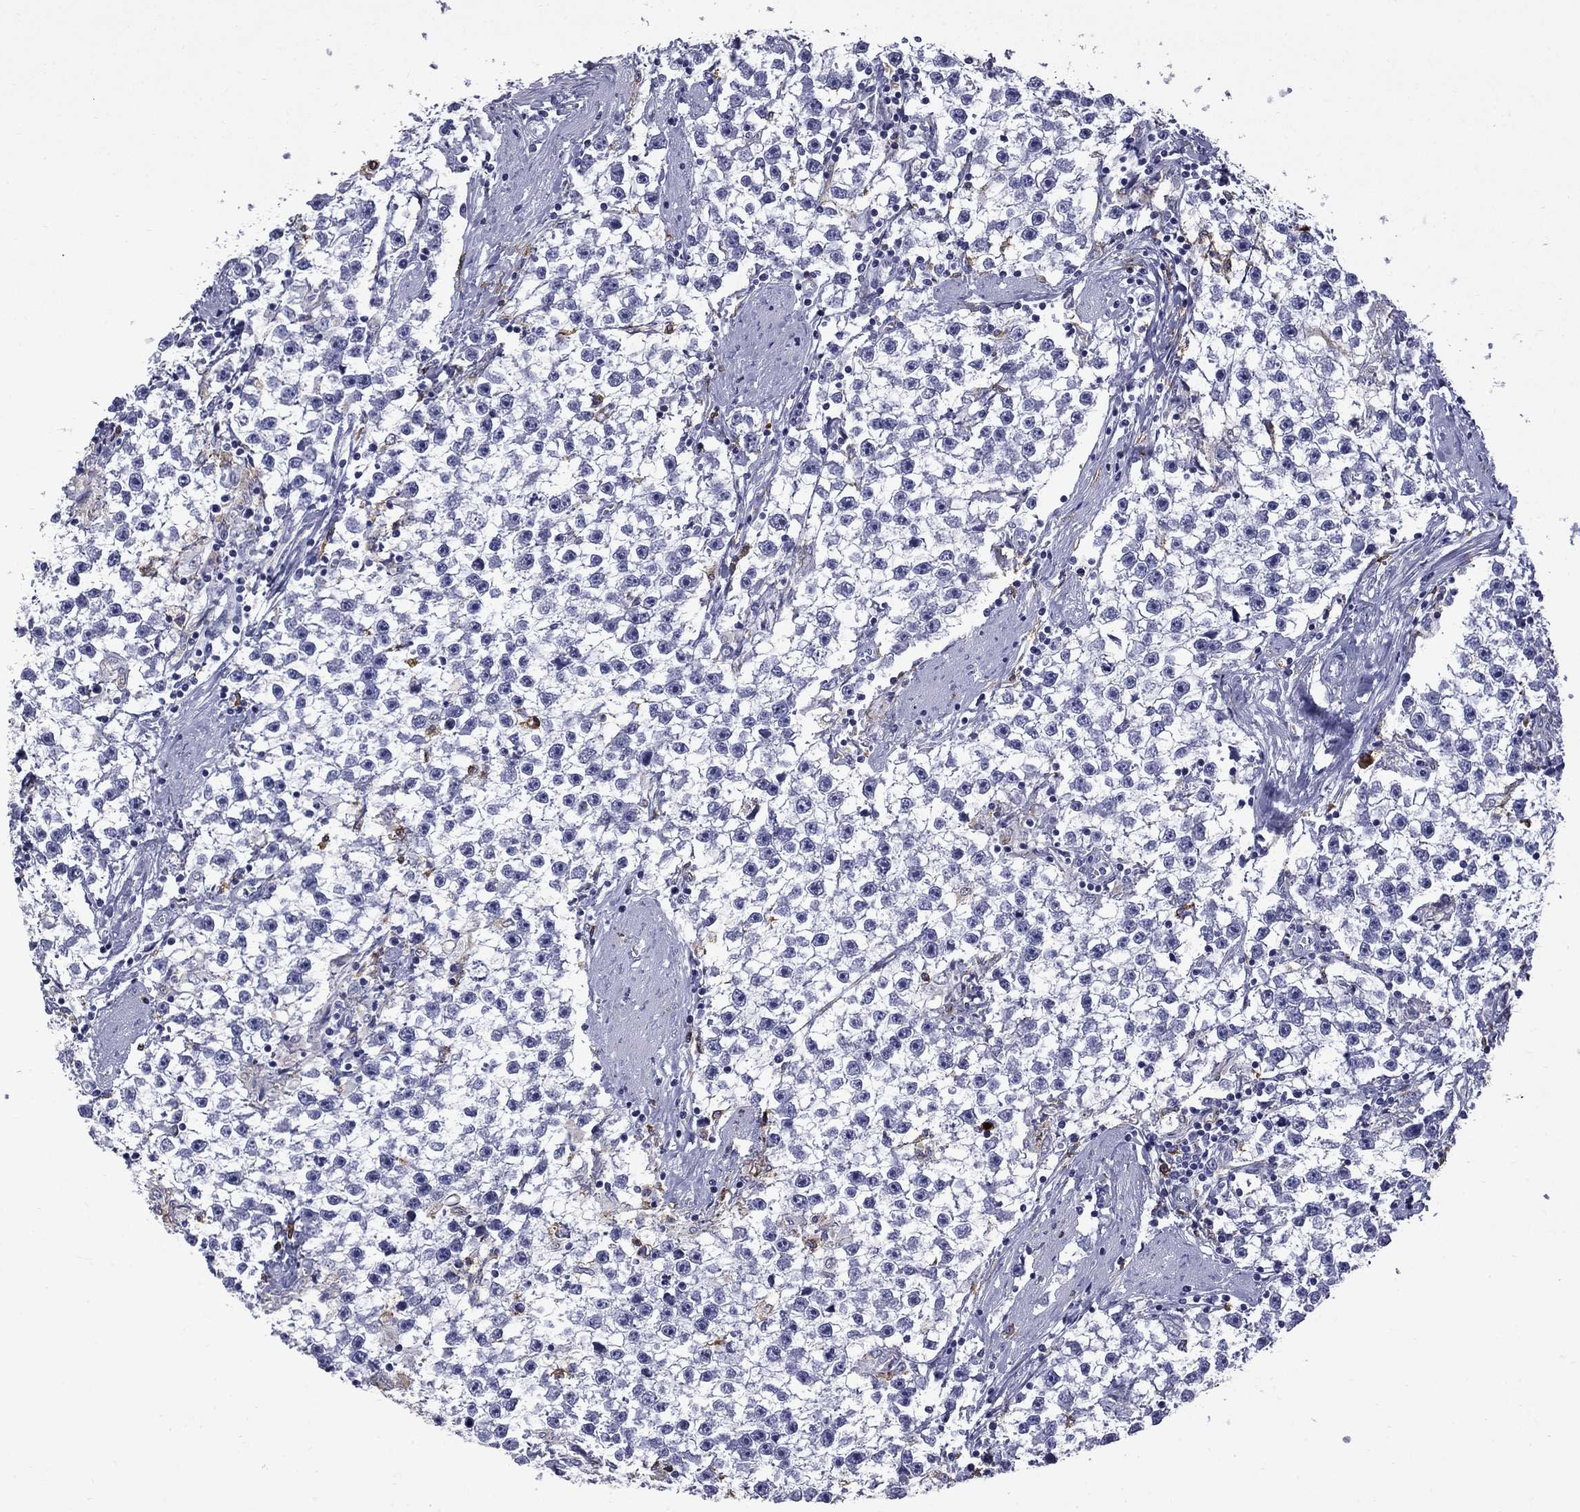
{"staining": {"intensity": "negative", "quantity": "none", "location": "none"}, "tissue": "testis cancer", "cell_type": "Tumor cells", "image_type": "cancer", "snomed": [{"axis": "morphology", "description": "Seminoma, NOS"}, {"axis": "topography", "description": "Testis"}], "caption": "The immunohistochemistry histopathology image has no significant positivity in tumor cells of seminoma (testis) tissue.", "gene": "TRIM29", "patient": {"sex": "male", "age": 59}}